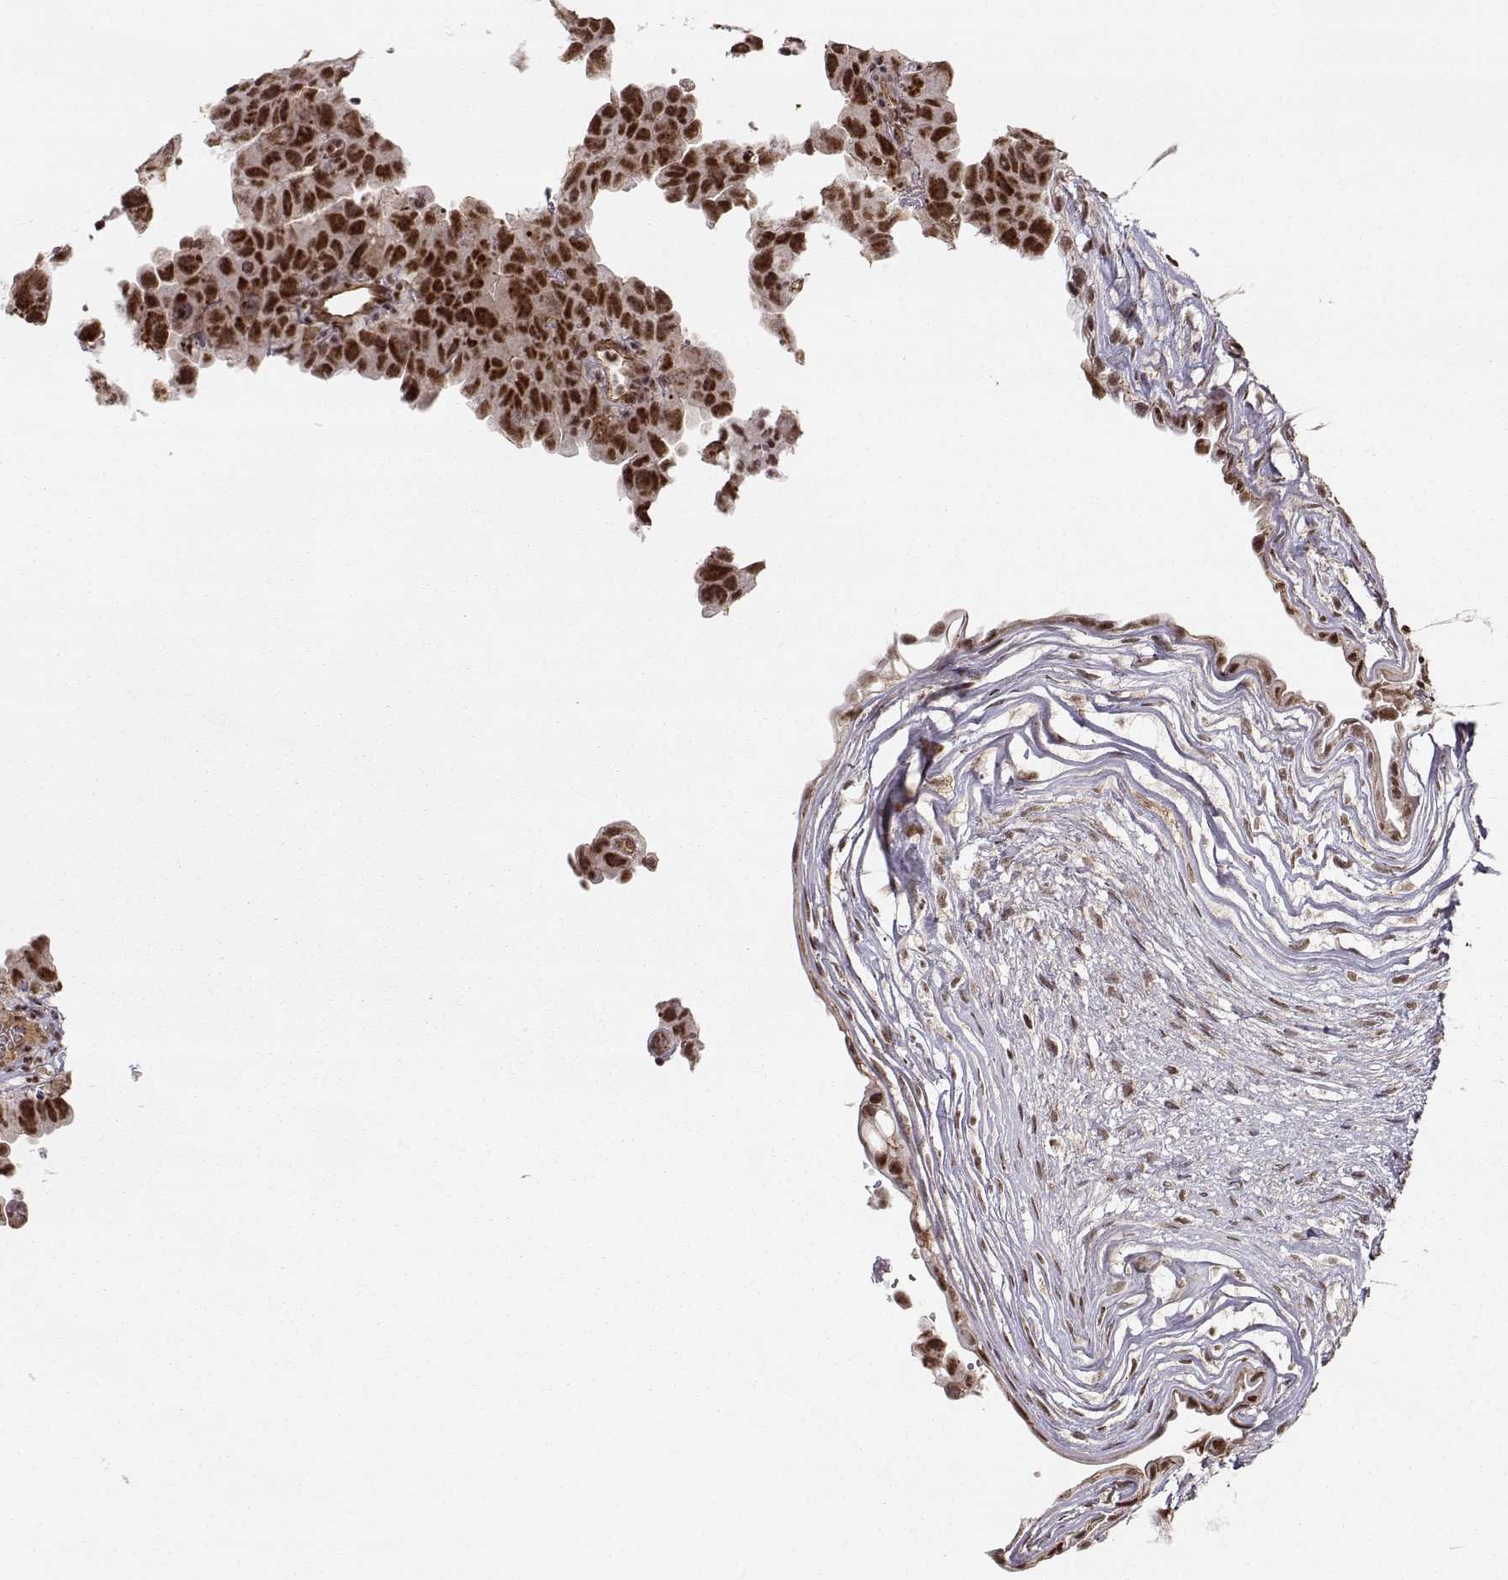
{"staining": {"intensity": "strong", "quantity": ">75%", "location": "nuclear"}, "tissue": "testis cancer", "cell_type": "Tumor cells", "image_type": "cancer", "snomed": [{"axis": "morphology", "description": "Normal tissue, NOS"}, {"axis": "morphology", "description": "Carcinoma, Embryonal, NOS"}, {"axis": "topography", "description": "Testis"}, {"axis": "topography", "description": "Epididymis"}], "caption": "Testis embryonal carcinoma tissue exhibits strong nuclear staining in about >75% of tumor cells, visualized by immunohistochemistry.", "gene": "CIR1", "patient": {"sex": "male", "age": 24}}